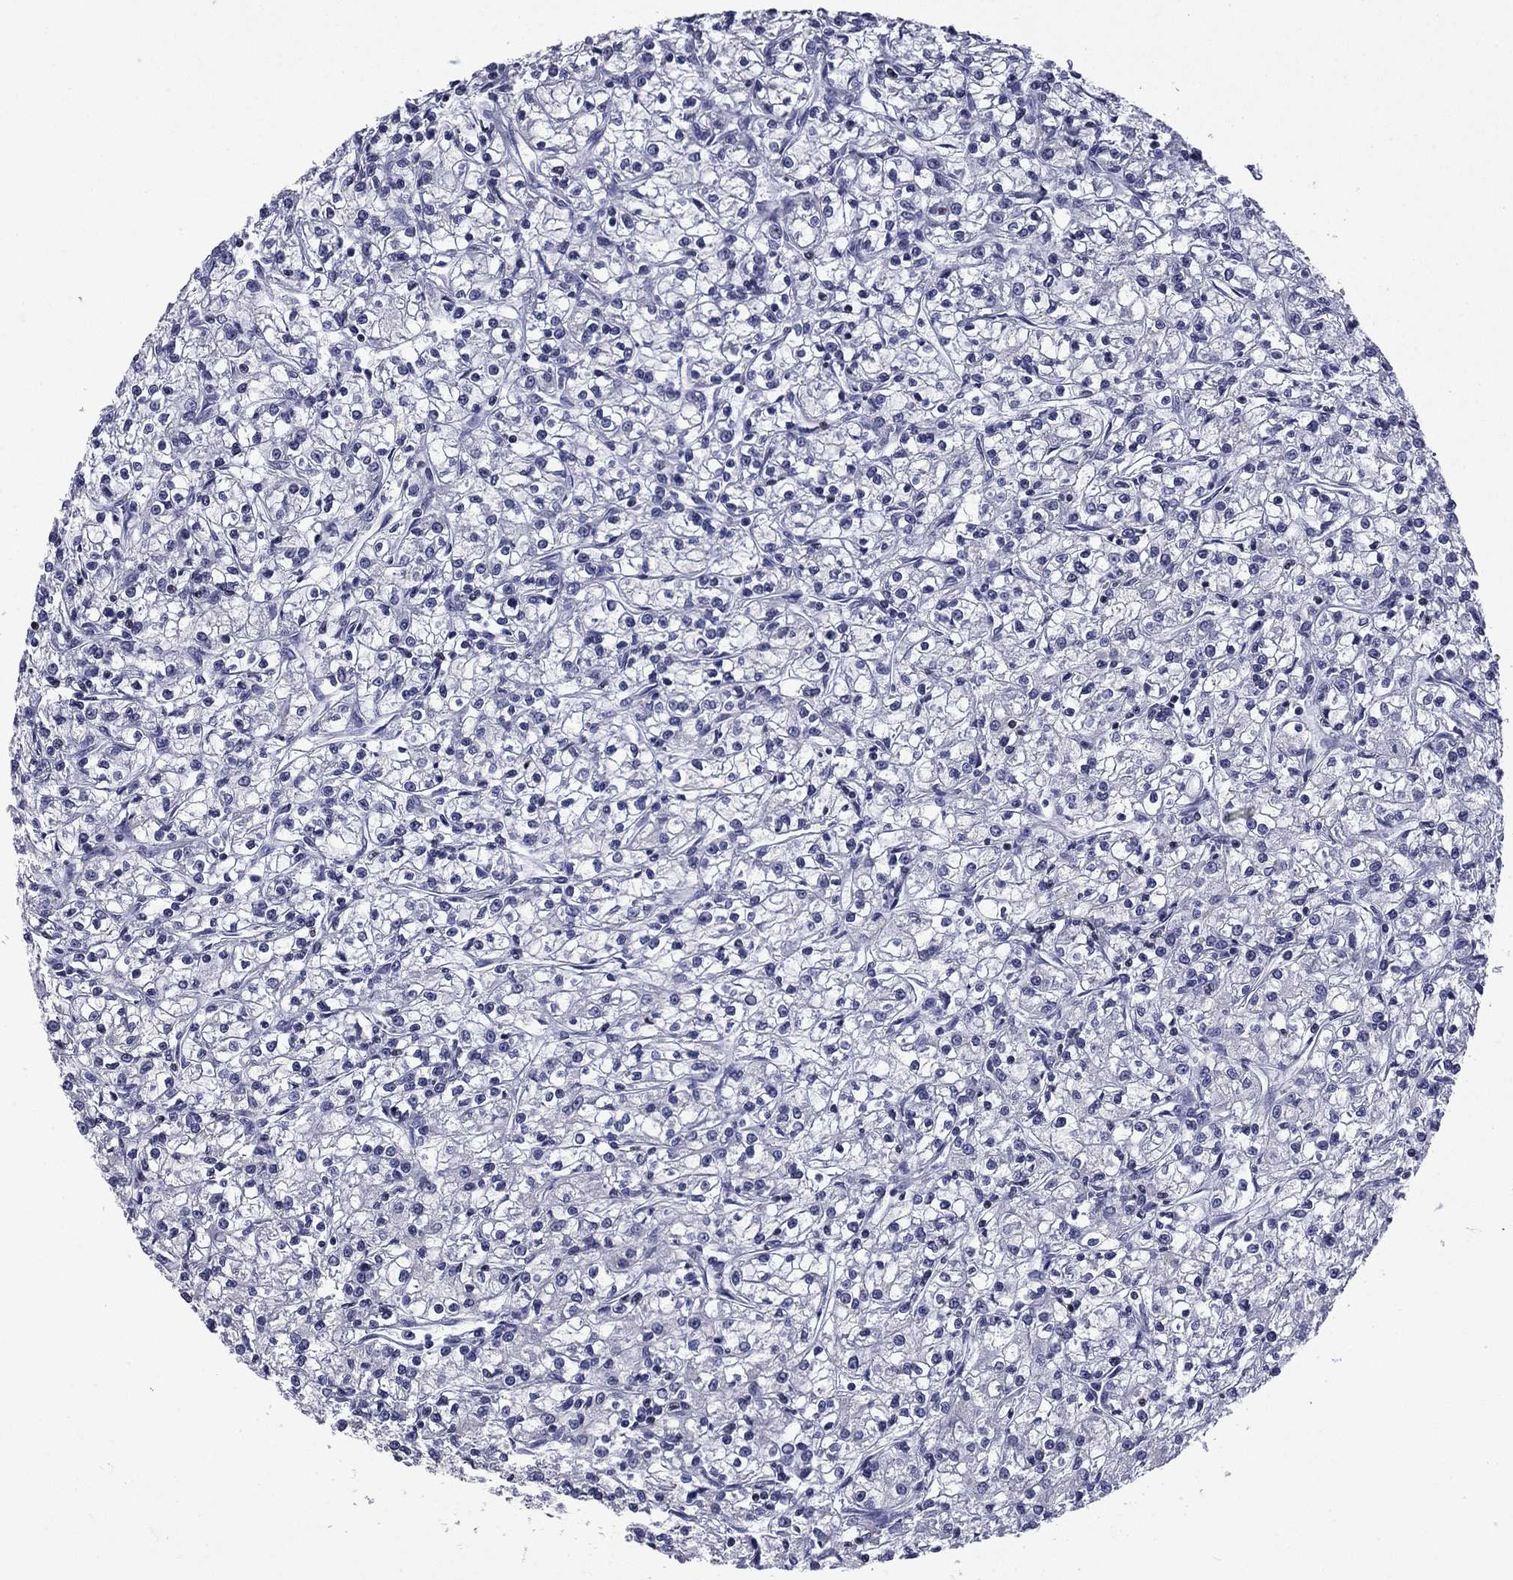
{"staining": {"intensity": "negative", "quantity": "none", "location": "none"}, "tissue": "renal cancer", "cell_type": "Tumor cells", "image_type": "cancer", "snomed": [{"axis": "morphology", "description": "Adenocarcinoma, NOS"}, {"axis": "topography", "description": "Kidney"}], "caption": "This is an IHC micrograph of renal adenocarcinoma. There is no staining in tumor cells.", "gene": "IKZF3", "patient": {"sex": "female", "age": 59}}